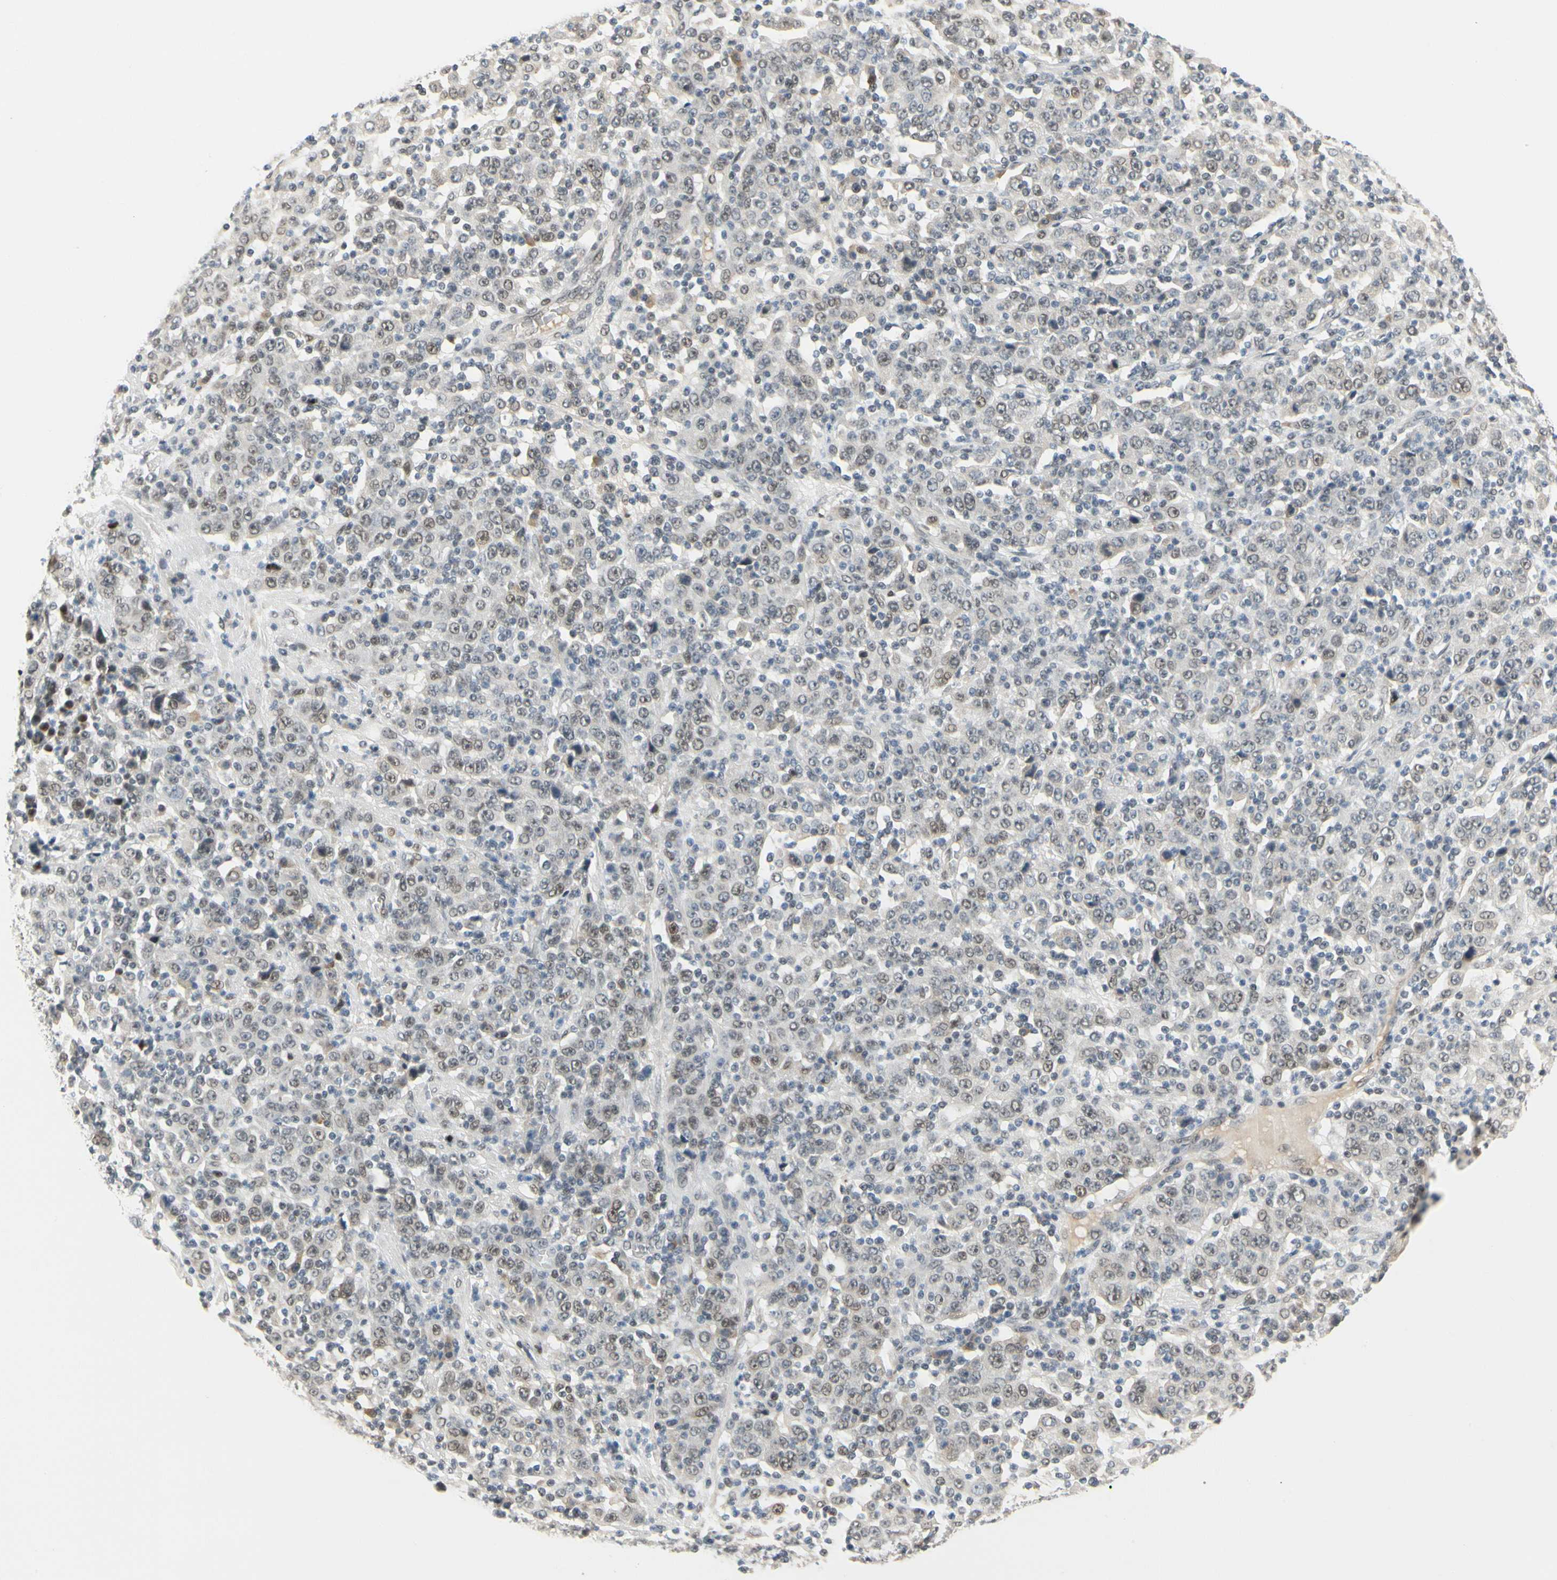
{"staining": {"intensity": "weak", "quantity": "<25%", "location": "nuclear"}, "tissue": "stomach cancer", "cell_type": "Tumor cells", "image_type": "cancer", "snomed": [{"axis": "morphology", "description": "Normal tissue, NOS"}, {"axis": "morphology", "description": "Adenocarcinoma, NOS"}, {"axis": "topography", "description": "Stomach, upper"}, {"axis": "topography", "description": "Stomach"}], "caption": "High magnification brightfield microscopy of stomach cancer stained with DAB (3,3'-diaminobenzidine) (brown) and counterstained with hematoxylin (blue): tumor cells show no significant staining.", "gene": "ZSCAN16", "patient": {"sex": "male", "age": 59}}